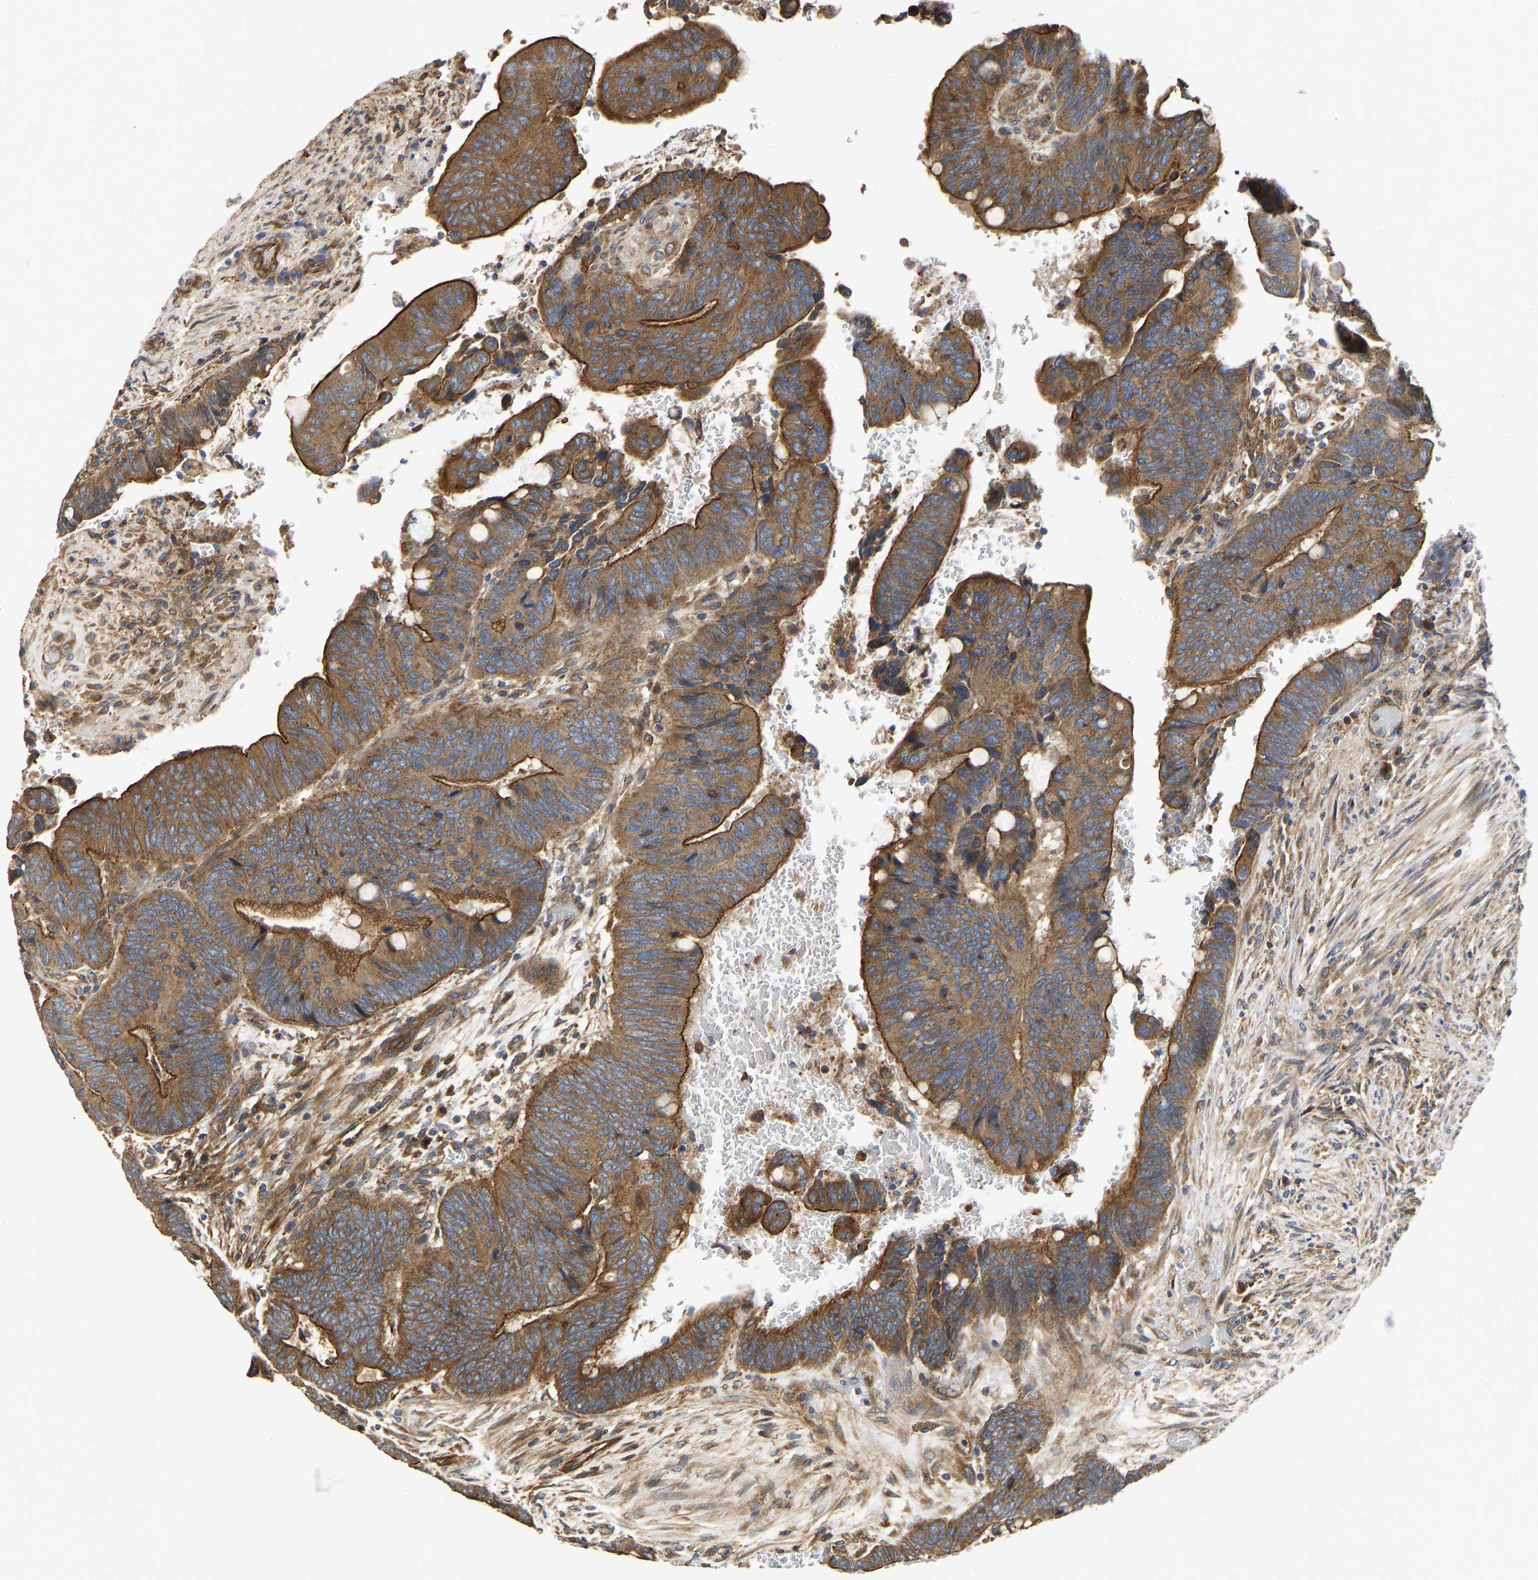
{"staining": {"intensity": "moderate", "quantity": ">75%", "location": "cytoplasmic/membranous"}, "tissue": "colorectal cancer", "cell_type": "Tumor cells", "image_type": "cancer", "snomed": [{"axis": "morphology", "description": "Normal tissue, NOS"}, {"axis": "morphology", "description": "Adenocarcinoma, NOS"}, {"axis": "topography", "description": "Rectum"}], "caption": "Moderate cytoplasmic/membranous expression for a protein is identified in about >75% of tumor cells of colorectal cancer (adenocarcinoma) using immunohistochemistry.", "gene": "FLNB", "patient": {"sex": "male", "age": 92}}